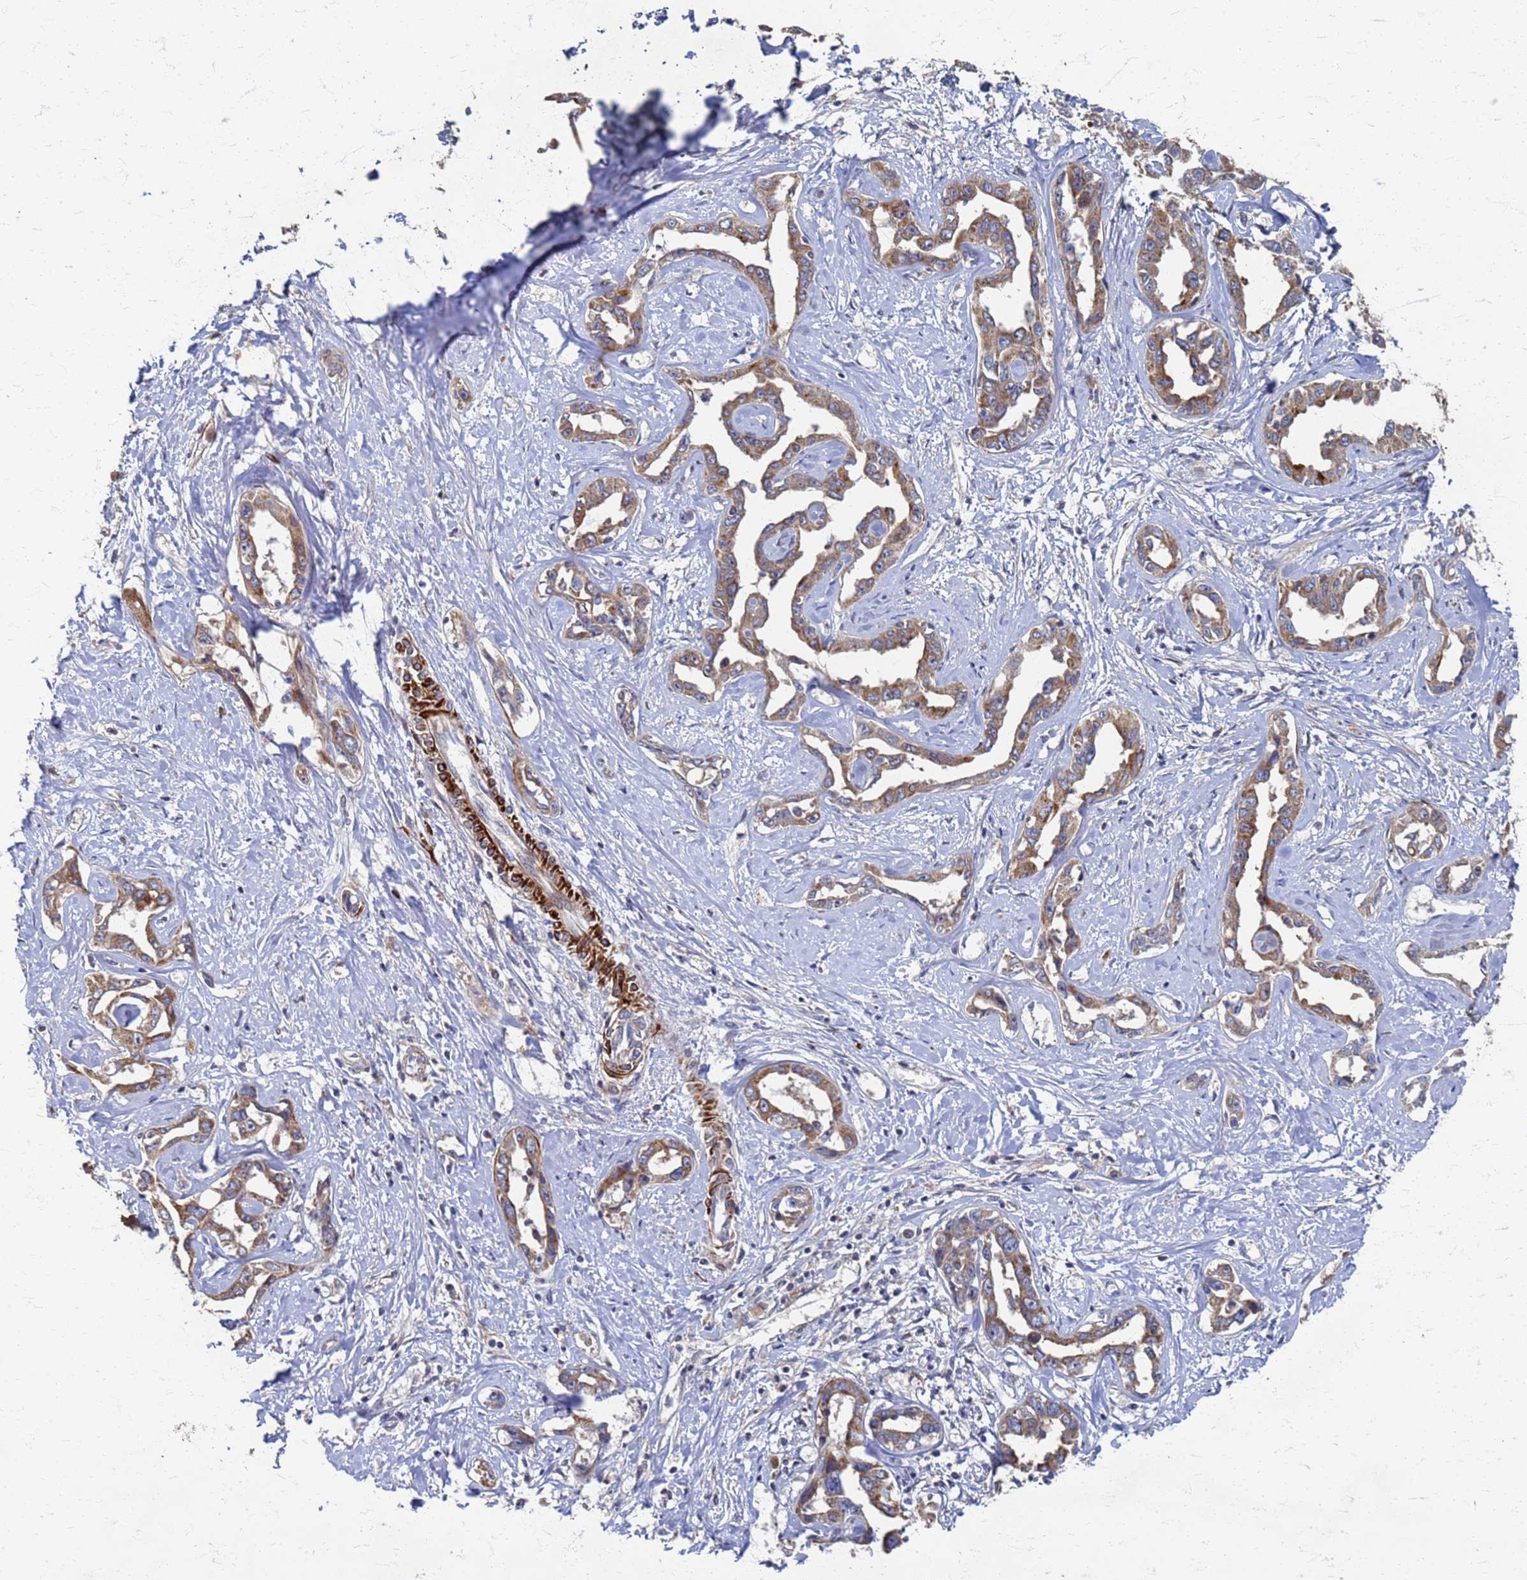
{"staining": {"intensity": "moderate", "quantity": ">75%", "location": "cytoplasmic/membranous"}, "tissue": "liver cancer", "cell_type": "Tumor cells", "image_type": "cancer", "snomed": [{"axis": "morphology", "description": "Cholangiocarcinoma"}, {"axis": "topography", "description": "Liver"}], "caption": "Cholangiocarcinoma (liver) stained with DAB immunohistochemistry (IHC) reveals medium levels of moderate cytoplasmic/membranous staining in about >75% of tumor cells.", "gene": "ATPAF1", "patient": {"sex": "male", "age": 59}}